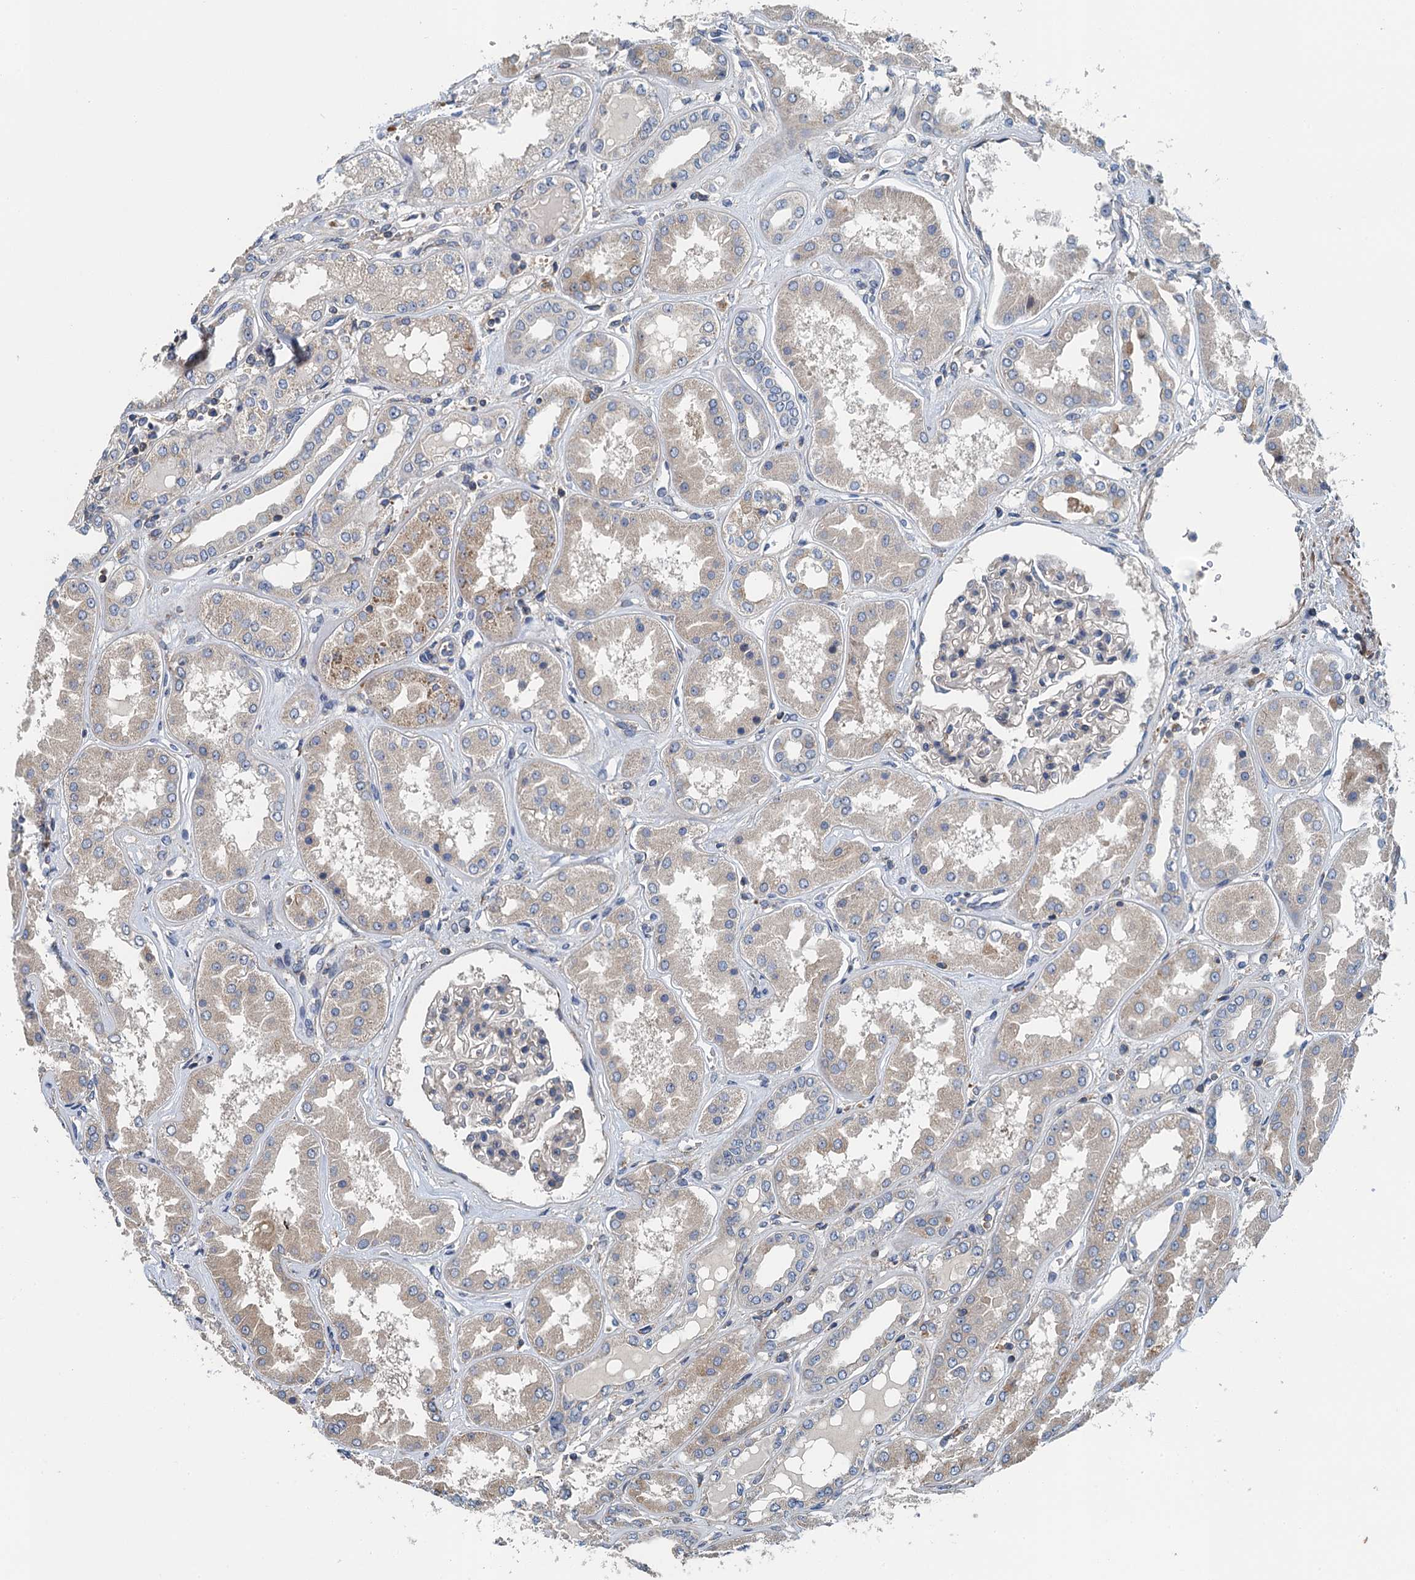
{"staining": {"intensity": "negative", "quantity": "none", "location": "none"}, "tissue": "kidney", "cell_type": "Cells in glomeruli", "image_type": "normal", "snomed": [{"axis": "morphology", "description": "Normal tissue, NOS"}, {"axis": "topography", "description": "Kidney"}], "caption": "Immunohistochemical staining of normal human kidney displays no significant staining in cells in glomeruli. (DAB (3,3'-diaminobenzidine) IHC visualized using brightfield microscopy, high magnification).", "gene": "PPP1R14D", "patient": {"sex": "female", "age": 56}}